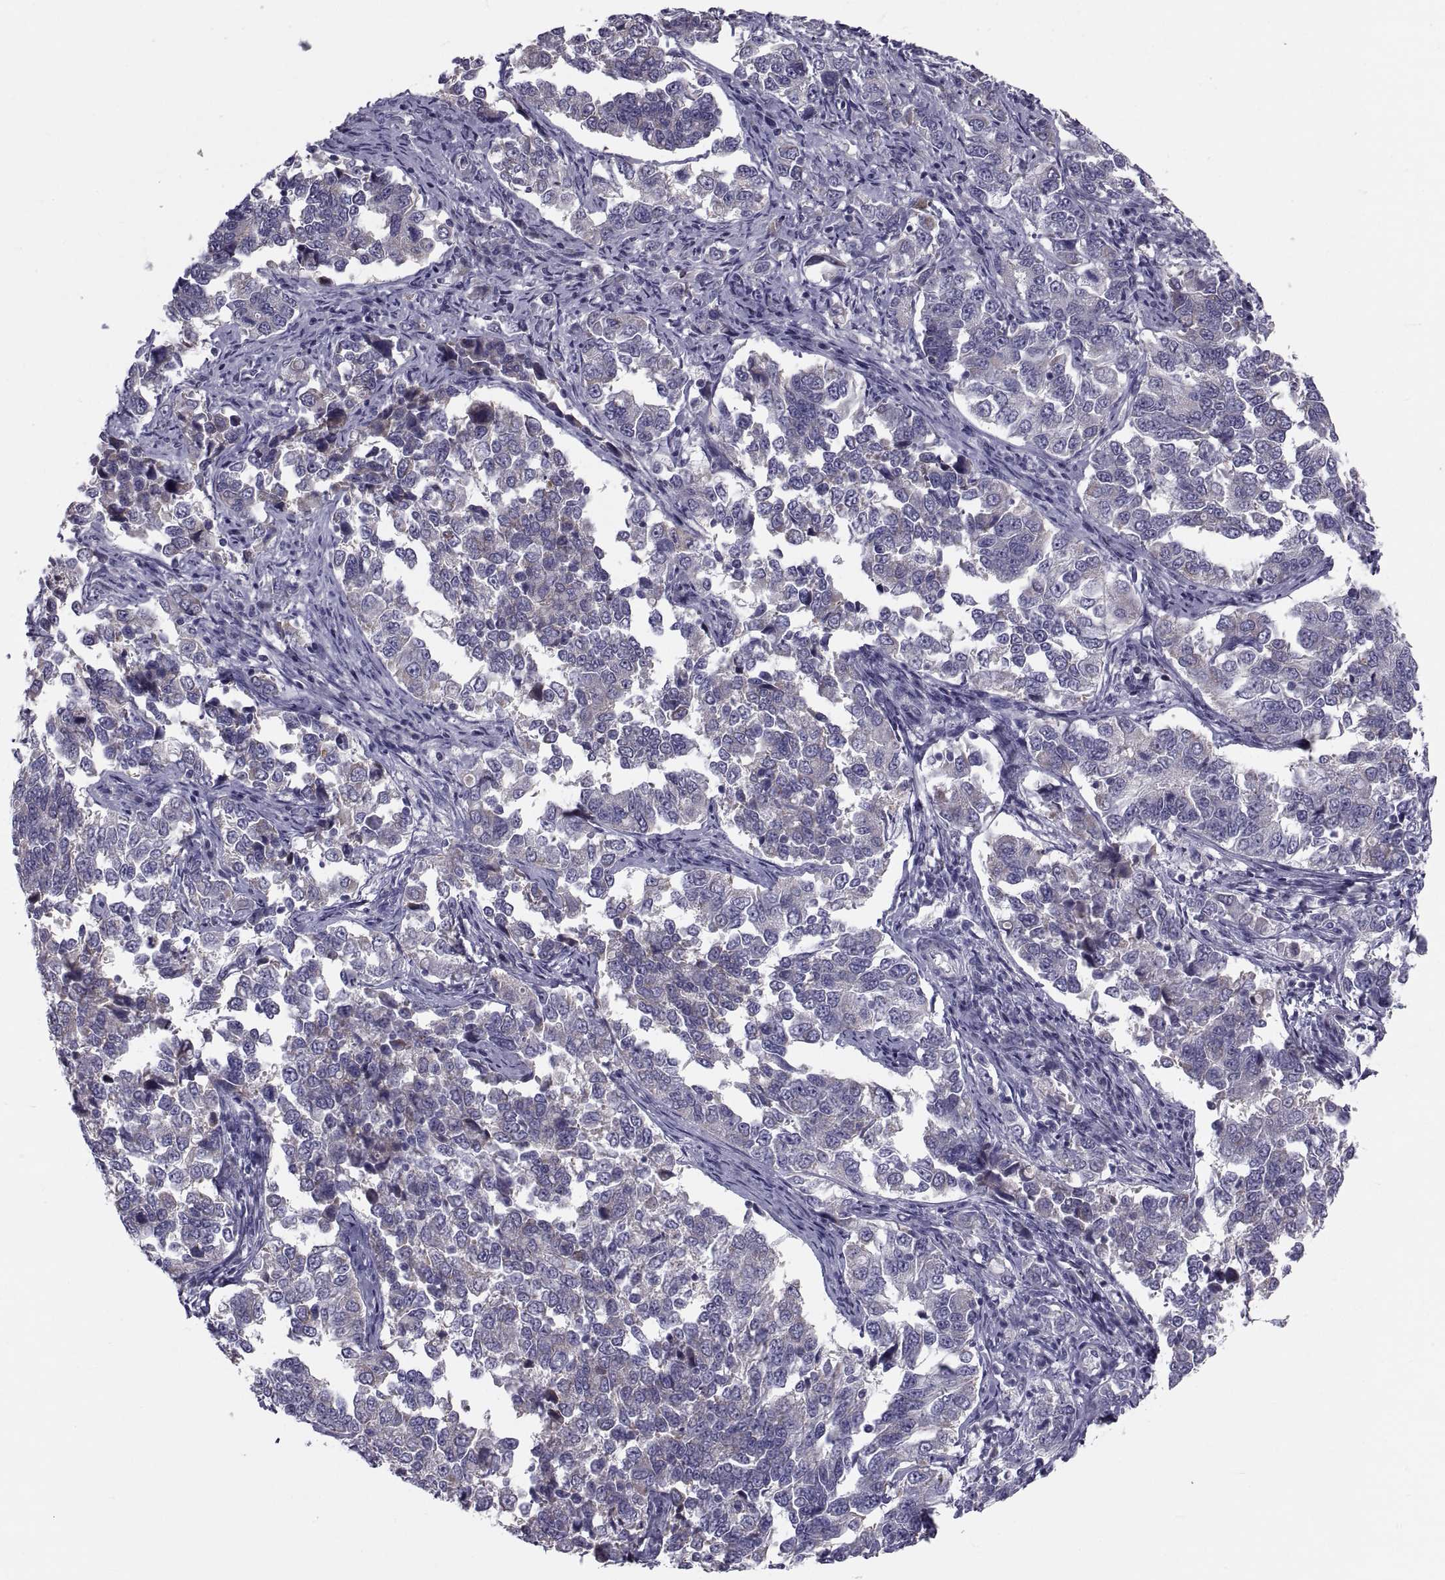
{"staining": {"intensity": "negative", "quantity": "none", "location": "none"}, "tissue": "endometrial cancer", "cell_type": "Tumor cells", "image_type": "cancer", "snomed": [{"axis": "morphology", "description": "Adenocarcinoma, NOS"}, {"axis": "topography", "description": "Endometrium"}], "caption": "The IHC histopathology image has no significant staining in tumor cells of endometrial adenocarcinoma tissue. Nuclei are stained in blue.", "gene": "PDZRN4", "patient": {"sex": "female", "age": 43}}